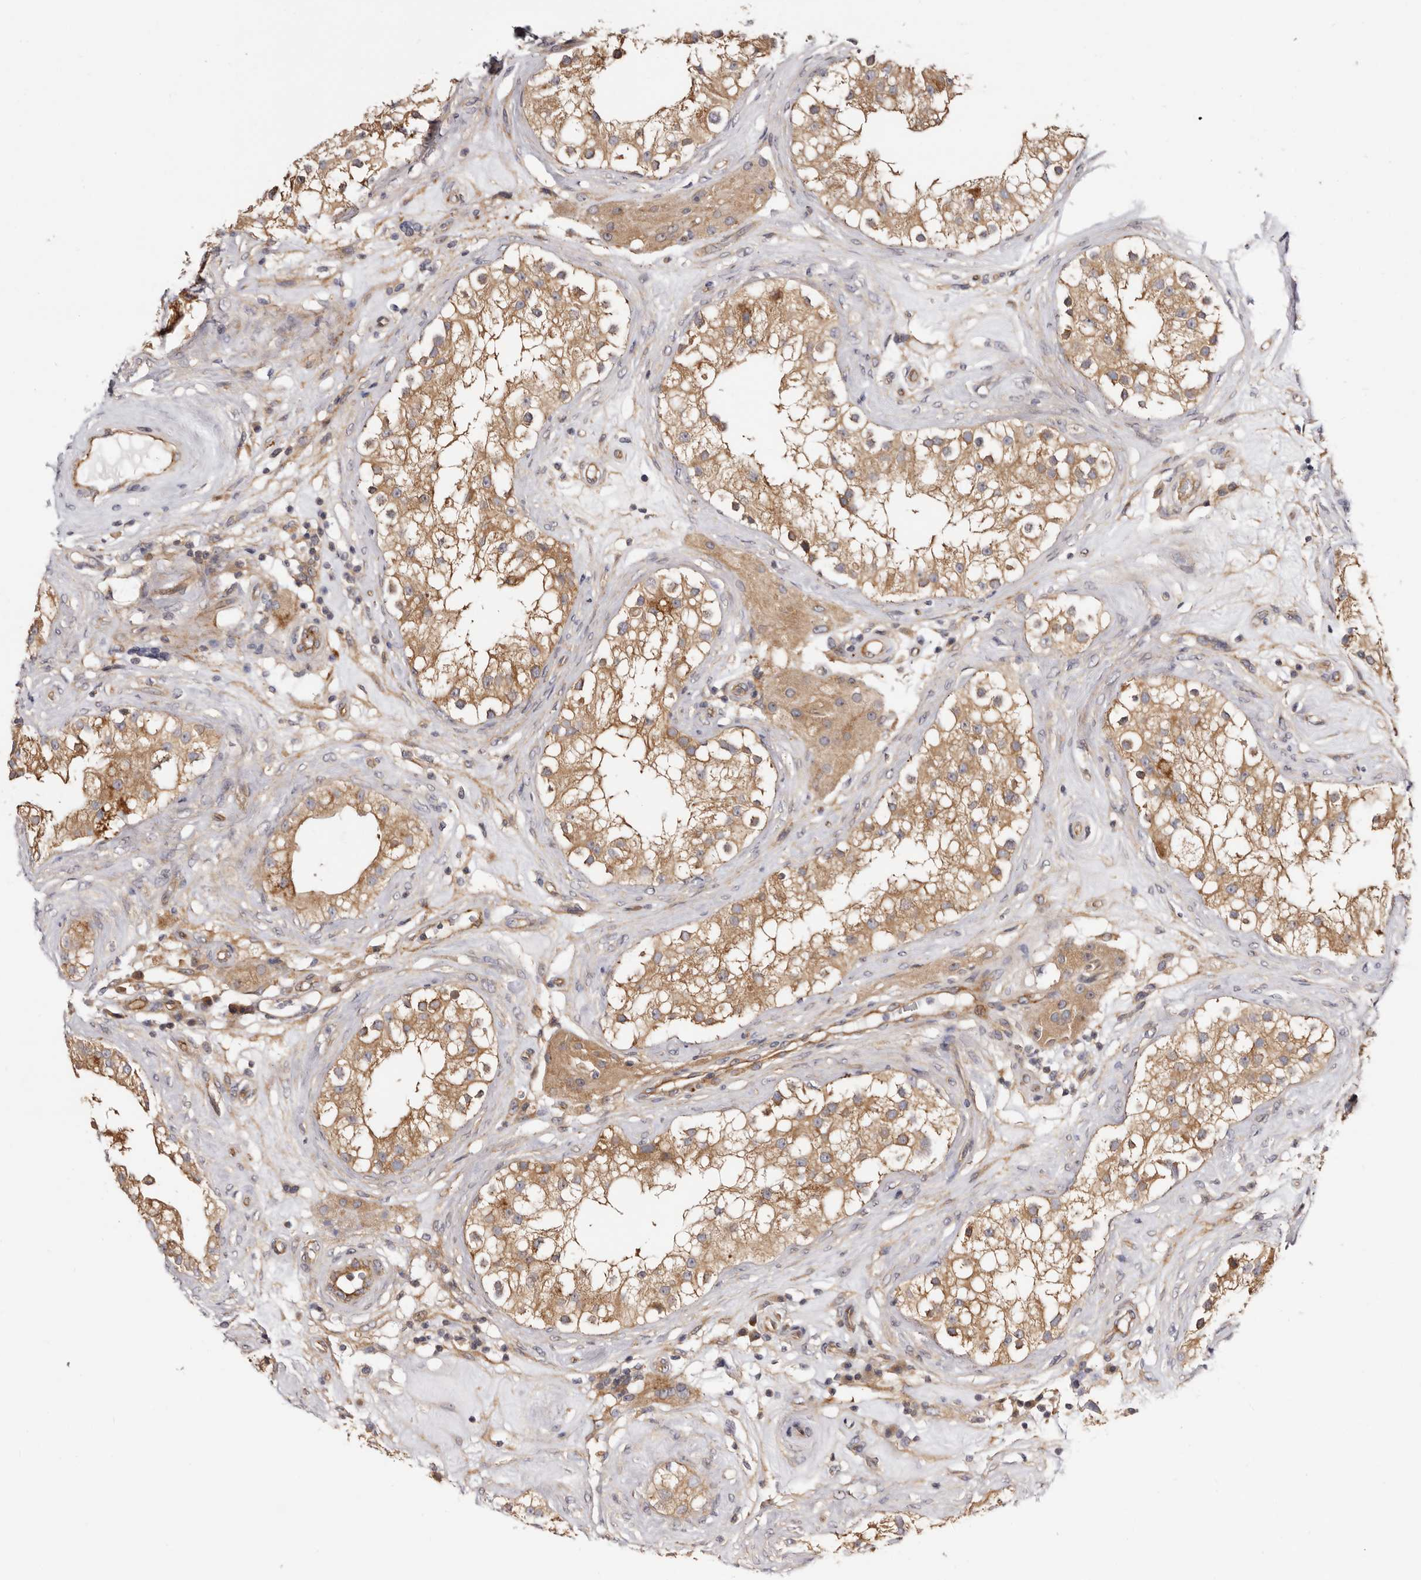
{"staining": {"intensity": "moderate", "quantity": ">75%", "location": "cytoplasmic/membranous"}, "tissue": "testis", "cell_type": "Cells in seminiferous ducts", "image_type": "normal", "snomed": [{"axis": "morphology", "description": "Normal tissue, NOS"}, {"axis": "topography", "description": "Testis"}], "caption": "DAB immunohistochemical staining of normal testis reveals moderate cytoplasmic/membranous protein expression in approximately >75% of cells in seminiferous ducts. The staining was performed using DAB (3,3'-diaminobenzidine), with brown indicating positive protein expression. Nuclei are stained blue with hematoxylin.", "gene": "PANK4", "patient": {"sex": "male", "age": 84}}